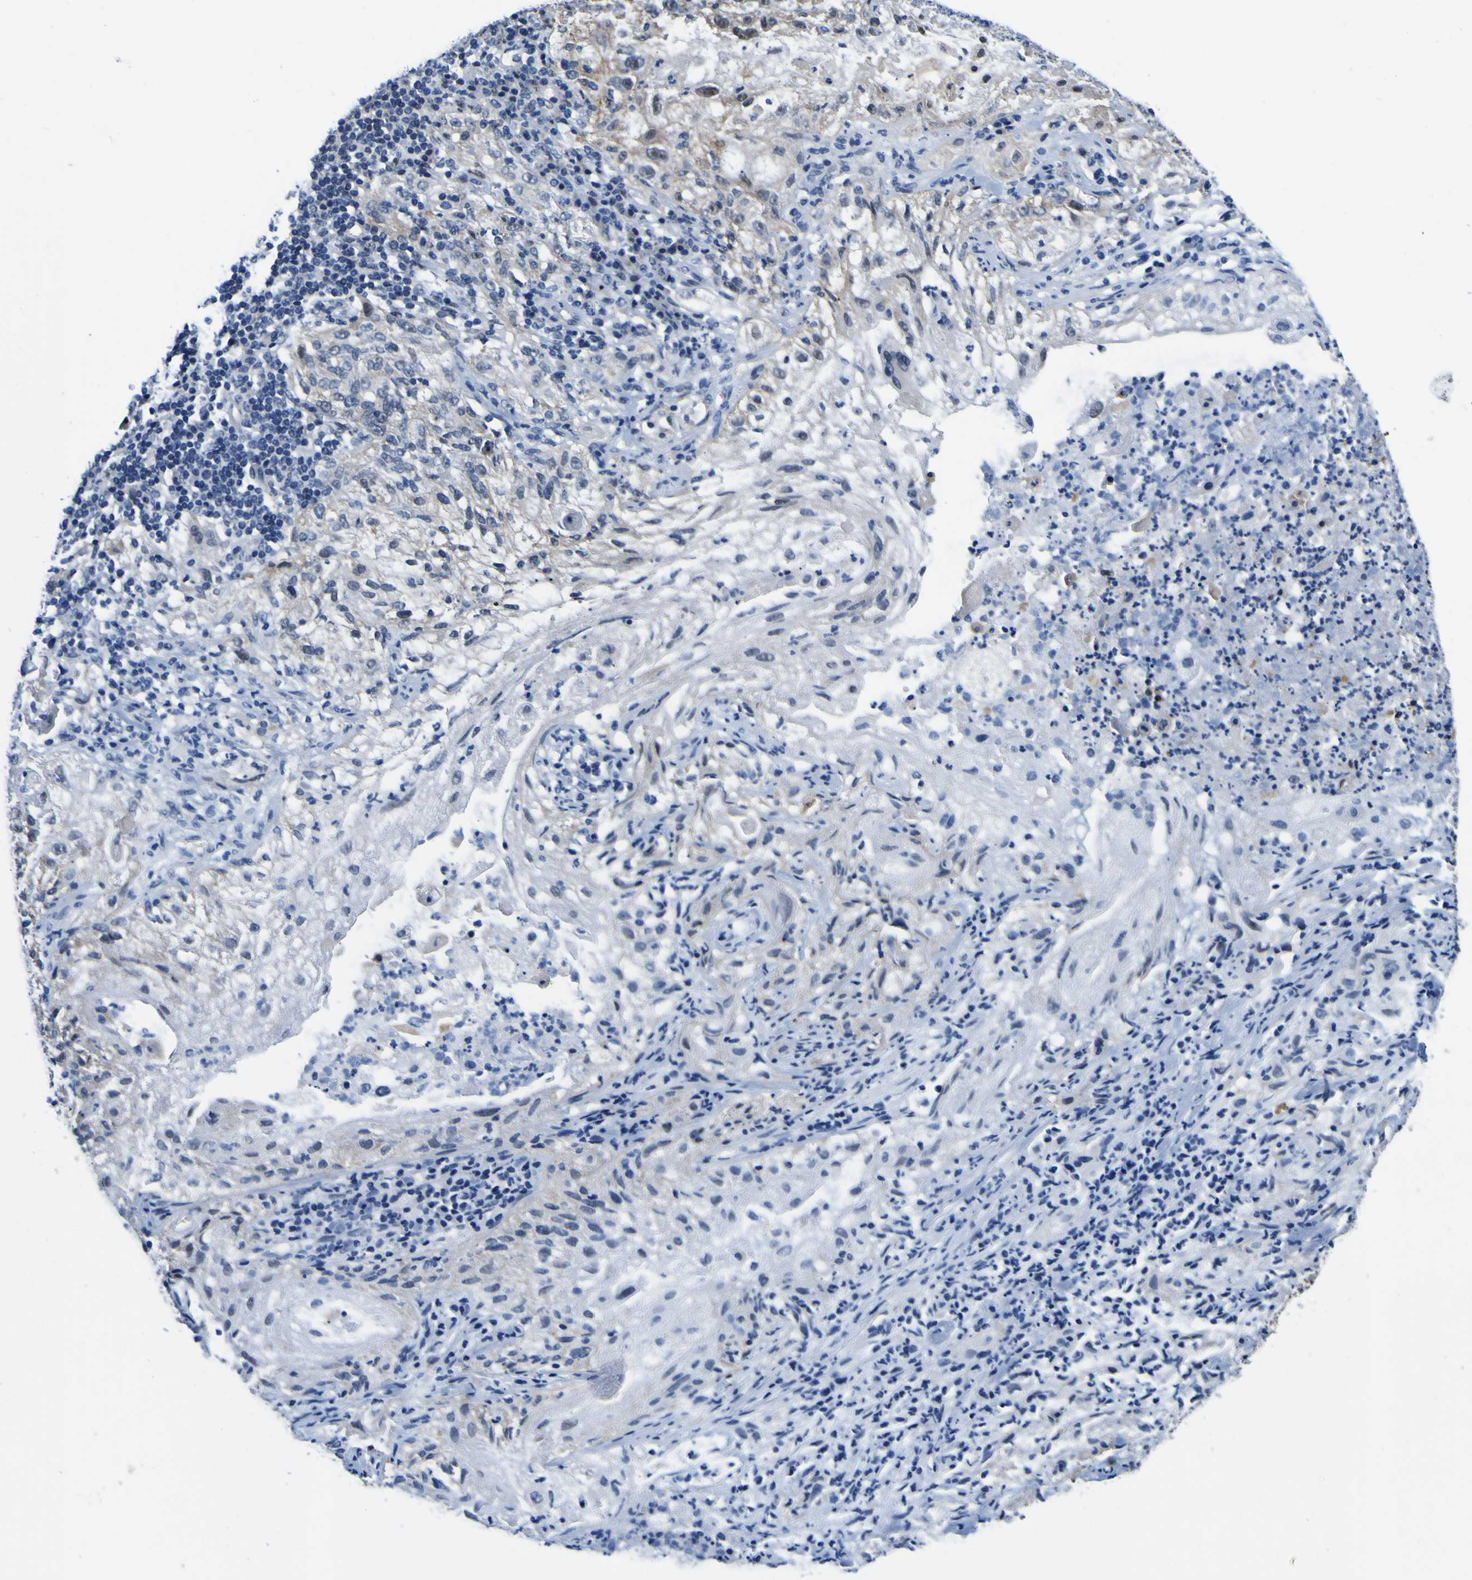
{"staining": {"intensity": "moderate", "quantity": "25%-75%", "location": "nuclear"}, "tissue": "lung cancer", "cell_type": "Tumor cells", "image_type": "cancer", "snomed": [{"axis": "morphology", "description": "Inflammation, NOS"}, {"axis": "morphology", "description": "Squamous cell carcinoma, NOS"}, {"axis": "topography", "description": "Lymph node"}, {"axis": "topography", "description": "Soft tissue"}, {"axis": "topography", "description": "Lung"}], "caption": "Squamous cell carcinoma (lung) stained with immunohistochemistry (IHC) reveals moderate nuclear positivity in approximately 25%-75% of tumor cells.", "gene": "CUL4B", "patient": {"sex": "male", "age": 66}}